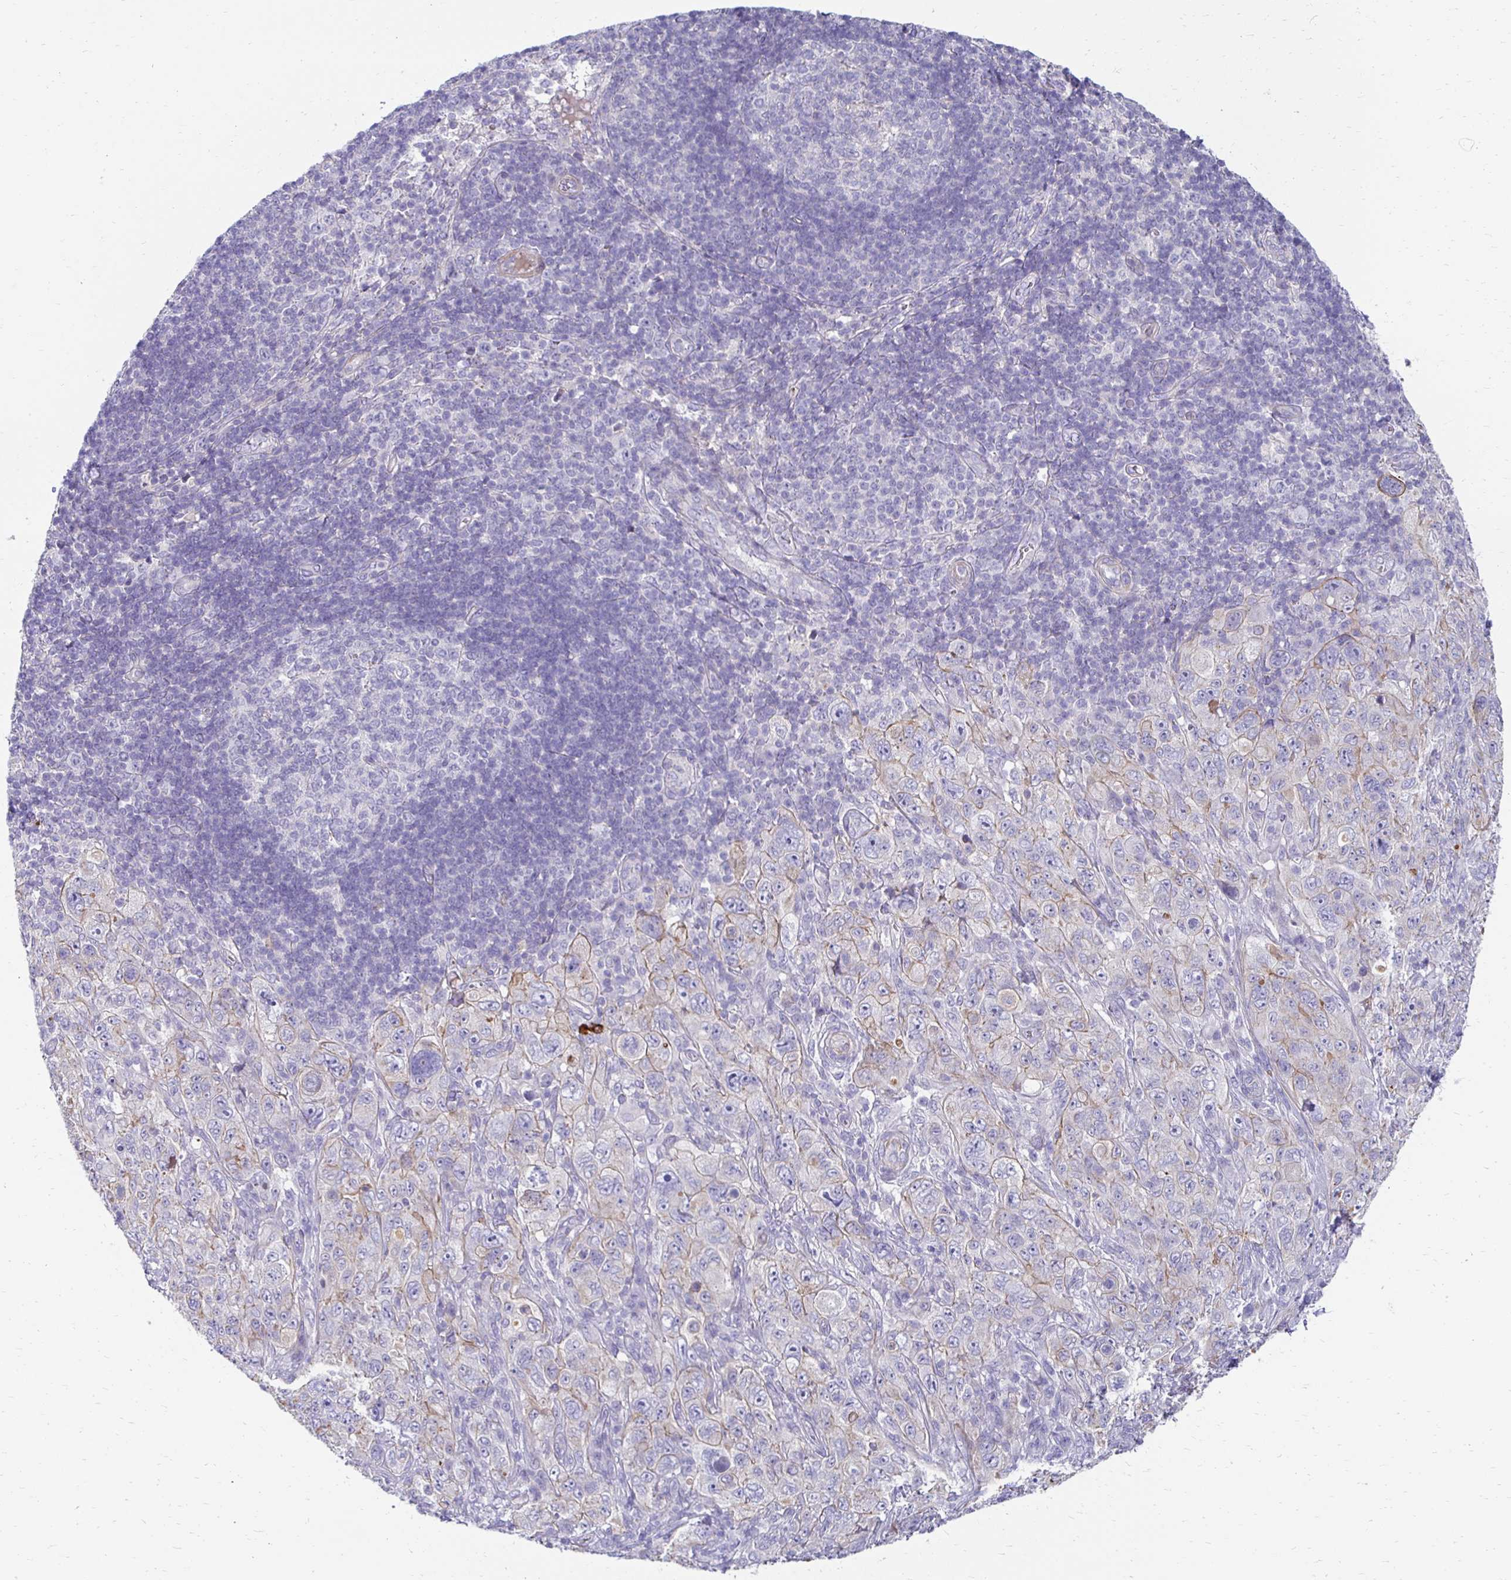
{"staining": {"intensity": "weak", "quantity": "25%-75%", "location": "cytoplasmic/membranous"}, "tissue": "pancreatic cancer", "cell_type": "Tumor cells", "image_type": "cancer", "snomed": [{"axis": "morphology", "description": "Adenocarcinoma, NOS"}, {"axis": "topography", "description": "Pancreas"}], "caption": "This is a micrograph of immunohistochemistry (IHC) staining of adenocarcinoma (pancreatic), which shows weak staining in the cytoplasmic/membranous of tumor cells.", "gene": "AKAP6", "patient": {"sex": "male", "age": 68}}